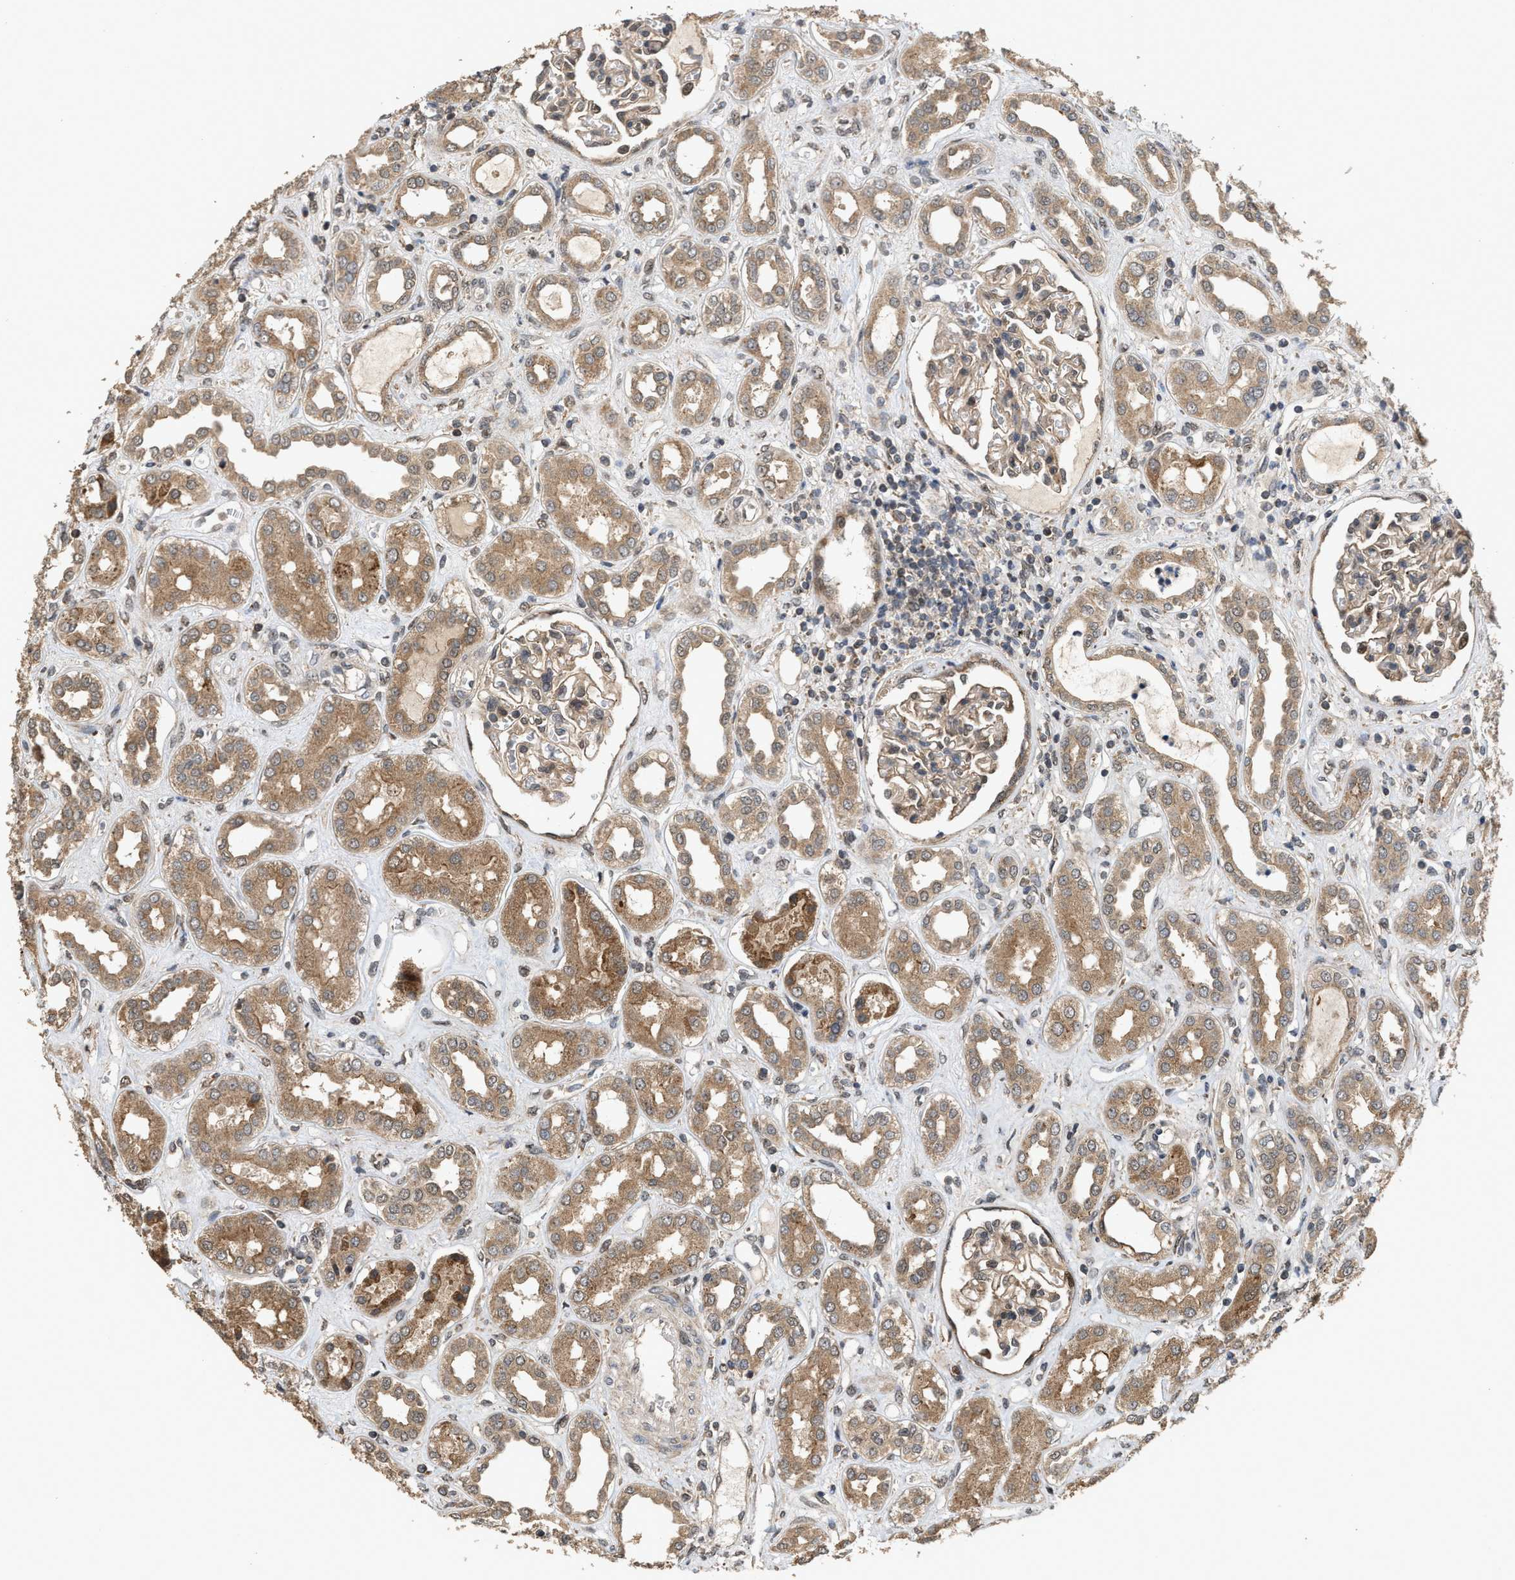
{"staining": {"intensity": "strong", "quantity": "<25%", "location": "cytoplasmic/membranous,nuclear"}, "tissue": "kidney", "cell_type": "Cells in glomeruli", "image_type": "normal", "snomed": [{"axis": "morphology", "description": "Normal tissue, NOS"}, {"axis": "topography", "description": "Kidney"}], "caption": "A high-resolution image shows immunohistochemistry (IHC) staining of normal kidney, which shows strong cytoplasmic/membranous,nuclear expression in about <25% of cells in glomeruli. Using DAB (3,3'-diaminobenzidine) (brown) and hematoxylin (blue) stains, captured at high magnification using brightfield microscopy.", "gene": "ELP2", "patient": {"sex": "male", "age": 59}}